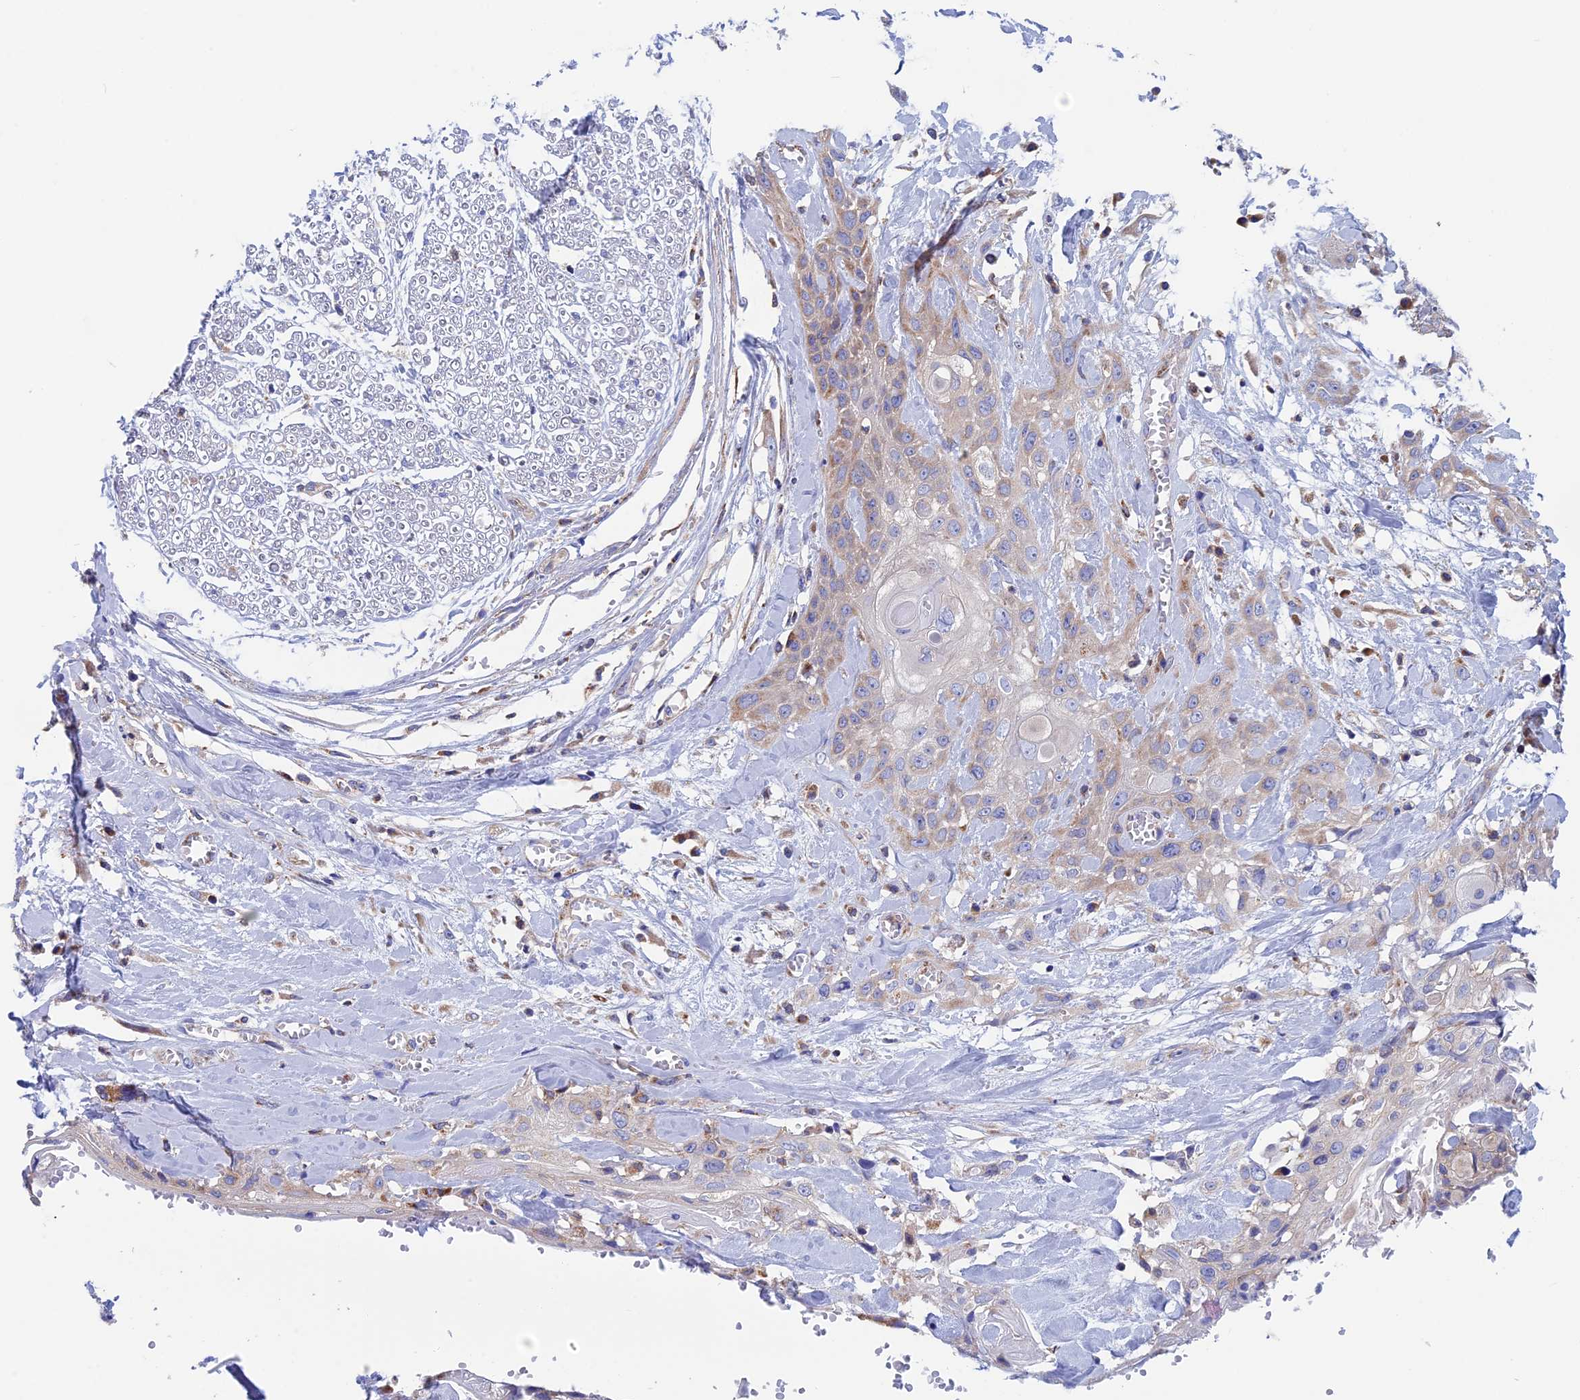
{"staining": {"intensity": "weak", "quantity": "<25%", "location": "cytoplasmic/membranous"}, "tissue": "head and neck cancer", "cell_type": "Tumor cells", "image_type": "cancer", "snomed": [{"axis": "morphology", "description": "Squamous cell carcinoma, NOS"}, {"axis": "topography", "description": "Head-Neck"}], "caption": "Immunohistochemical staining of head and neck cancer displays no significant positivity in tumor cells.", "gene": "WDR83", "patient": {"sex": "female", "age": 43}}